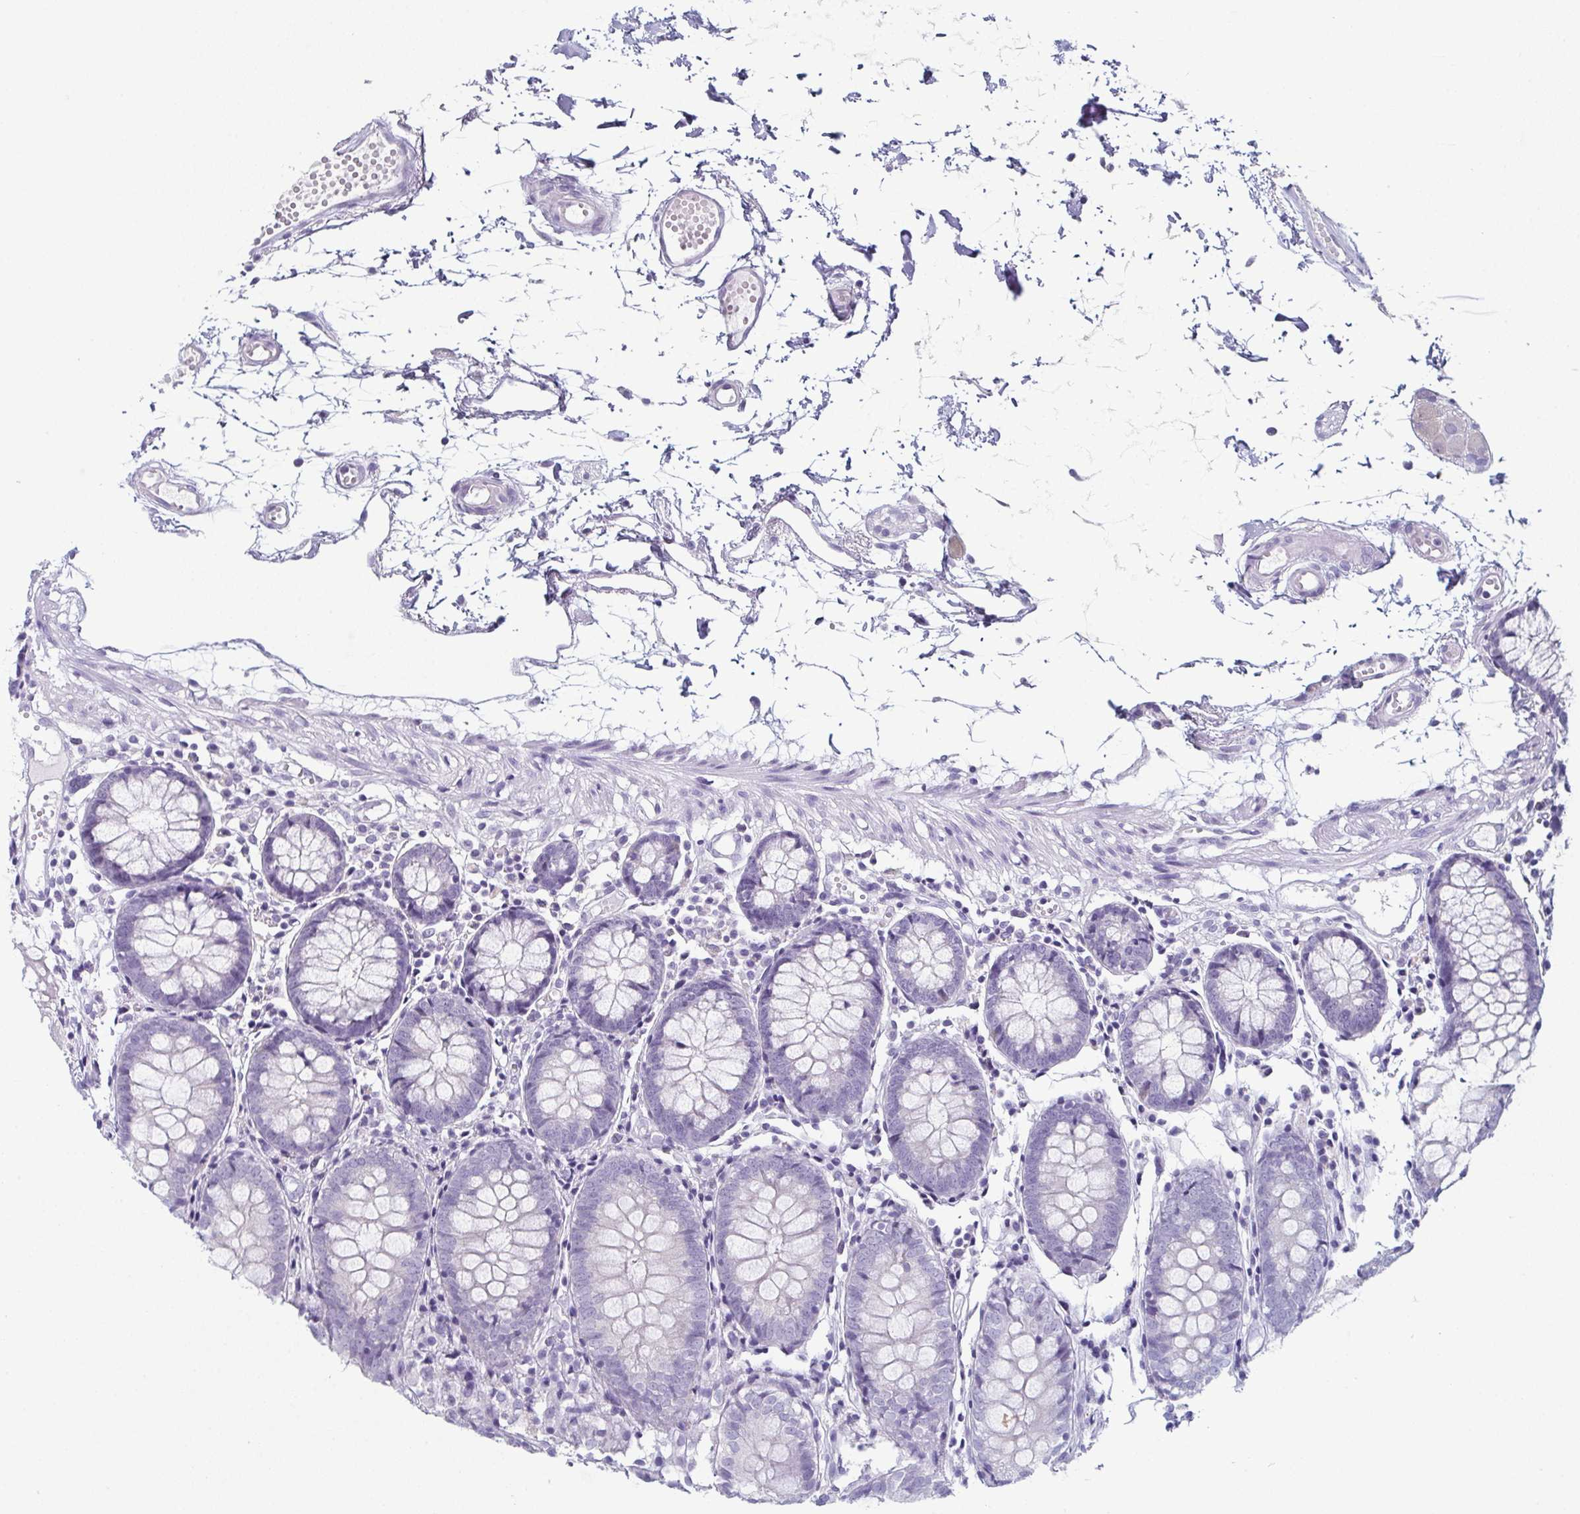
{"staining": {"intensity": "negative", "quantity": "none", "location": "none"}, "tissue": "colon", "cell_type": "Endothelial cells", "image_type": "normal", "snomed": [{"axis": "morphology", "description": "Normal tissue, NOS"}, {"axis": "morphology", "description": "Adenocarcinoma, NOS"}, {"axis": "topography", "description": "Colon"}], "caption": "DAB (3,3'-diaminobenzidine) immunohistochemical staining of normal human colon reveals no significant expression in endothelial cells. Brightfield microscopy of immunohistochemistry (IHC) stained with DAB (brown) and hematoxylin (blue), captured at high magnification.", "gene": "ENKUR", "patient": {"sex": "male", "age": 83}}